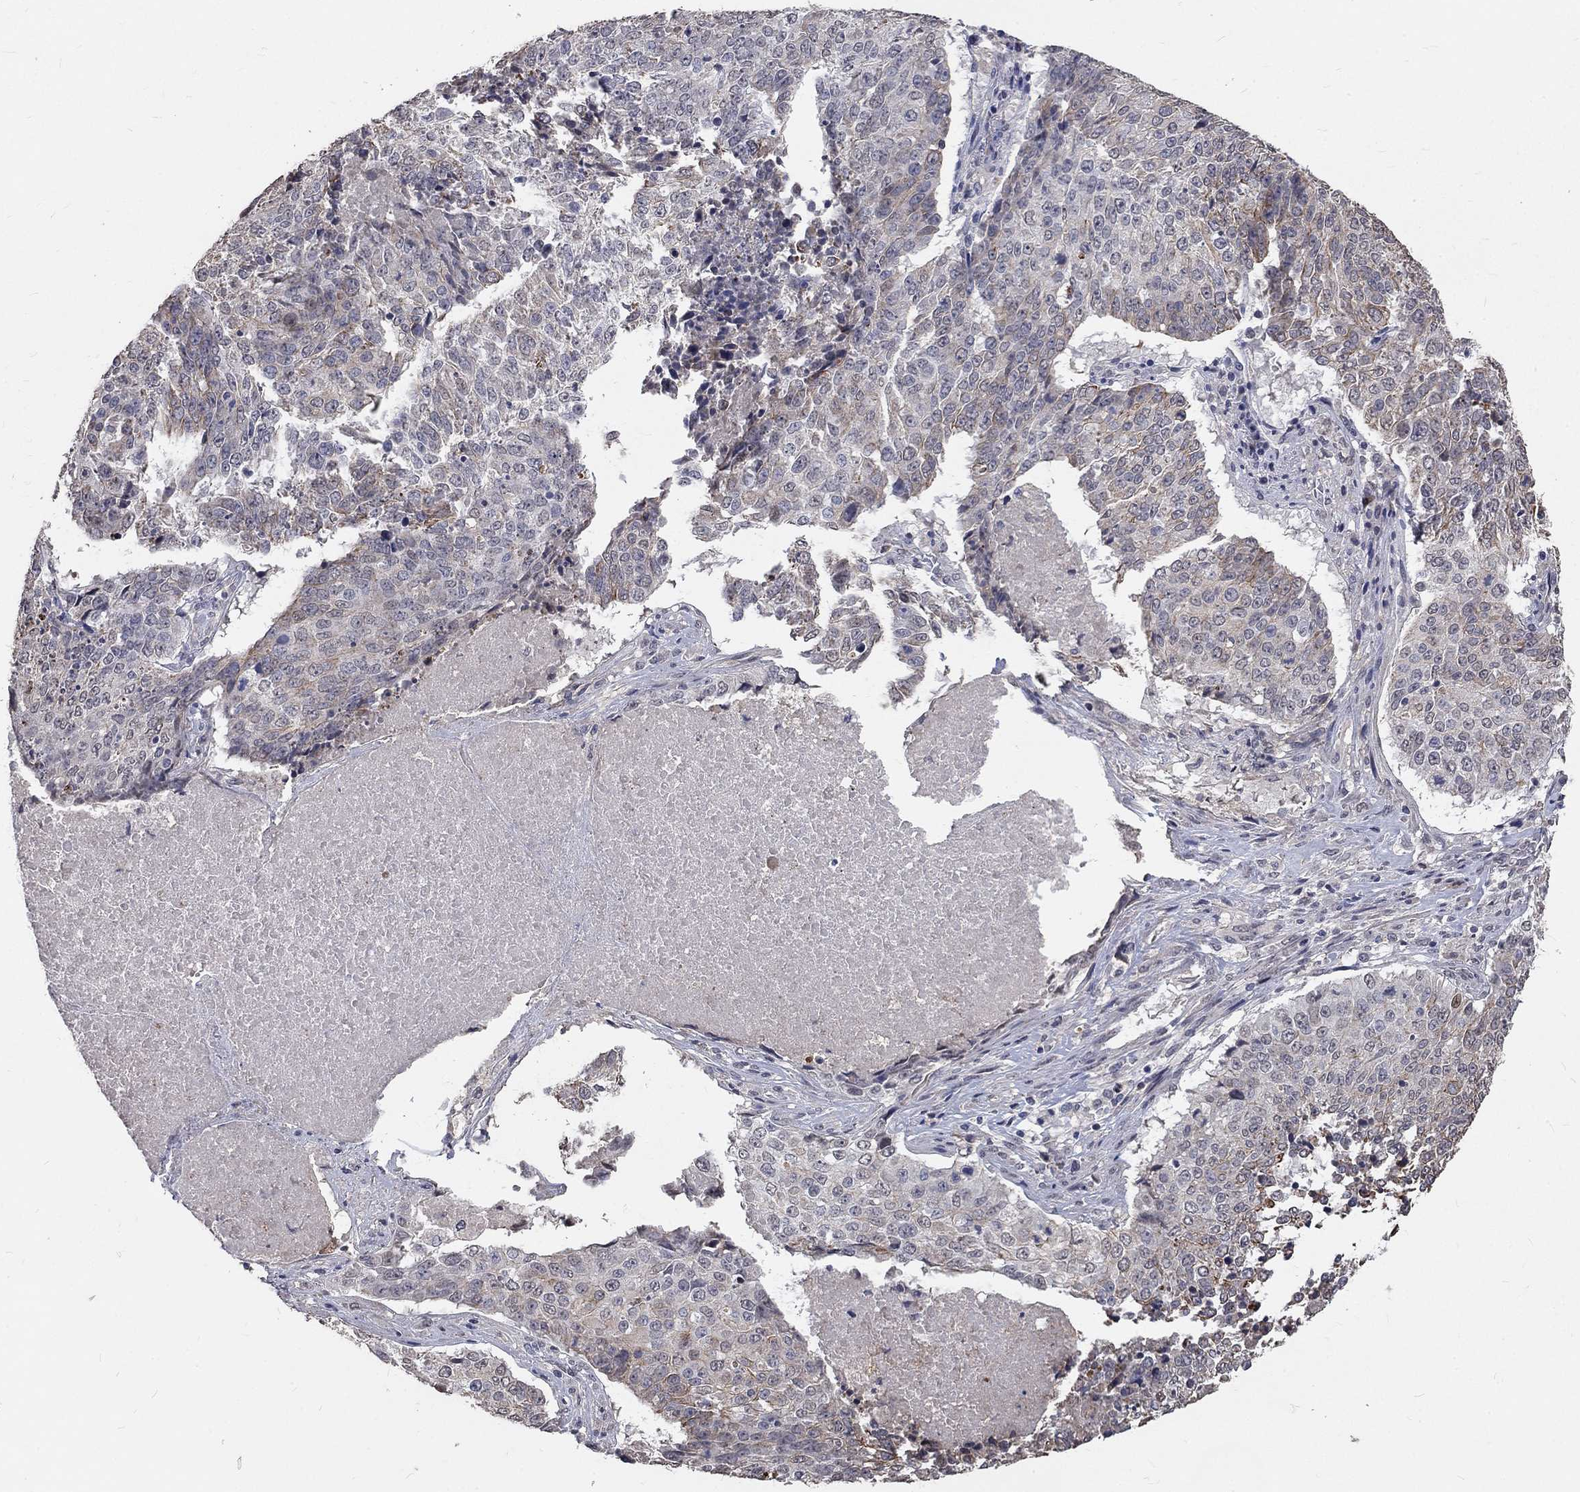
{"staining": {"intensity": "moderate", "quantity": "<25%", "location": "cytoplasmic/membranous"}, "tissue": "lung cancer", "cell_type": "Tumor cells", "image_type": "cancer", "snomed": [{"axis": "morphology", "description": "Normal tissue, NOS"}, {"axis": "morphology", "description": "Squamous cell carcinoma, NOS"}, {"axis": "topography", "description": "Bronchus"}, {"axis": "topography", "description": "Lung"}], "caption": "A photomicrograph of human squamous cell carcinoma (lung) stained for a protein shows moderate cytoplasmic/membranous brown staining in tumor cells. (DAB (3,3'-diaminobenzidine) = brown stain, brightfield microscopy at high magnification).", "gene": "CHST5", "patient": {"sex": "male", "age": 64}}